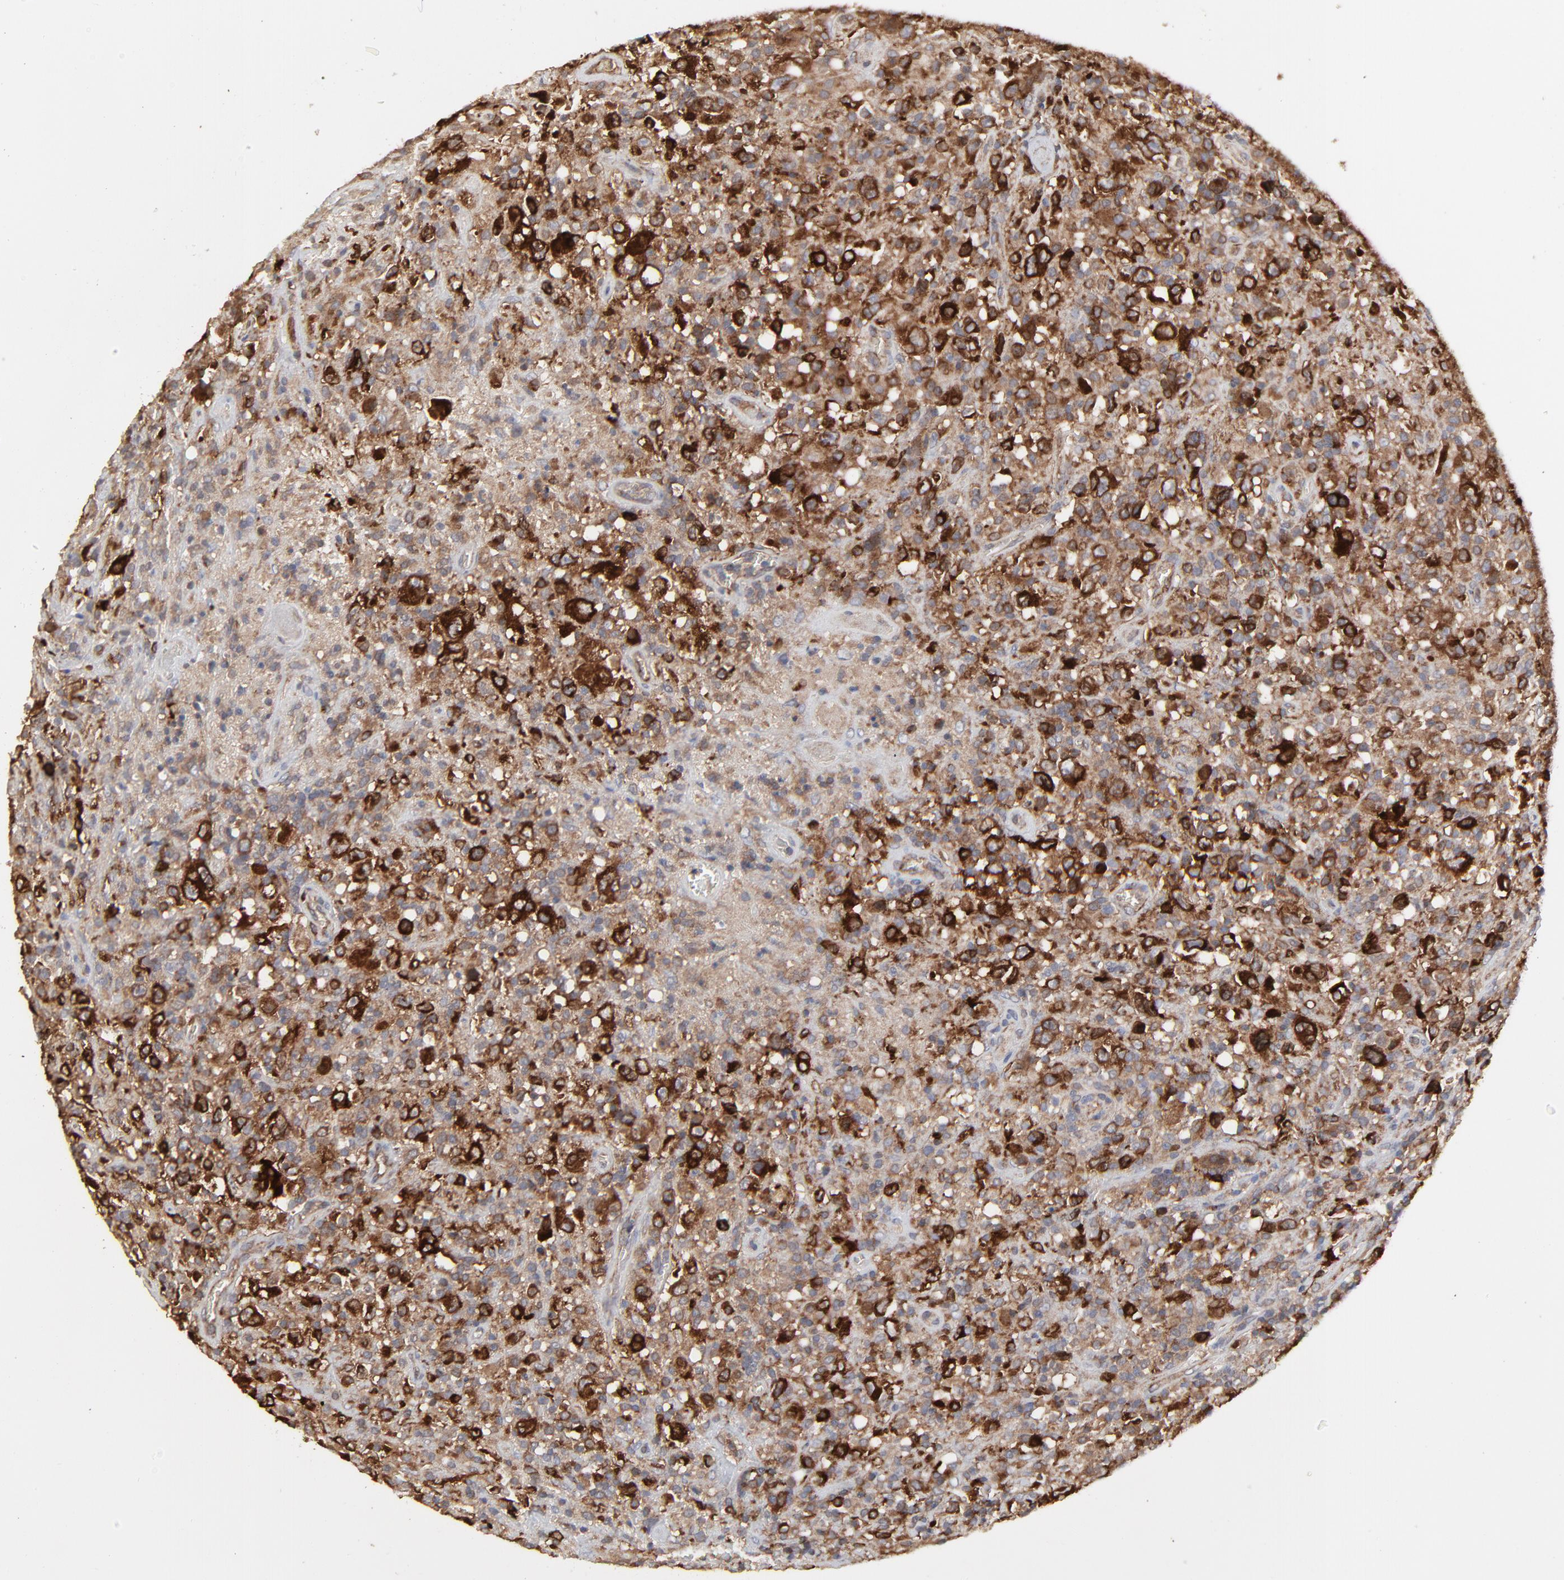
{"staining": {"intensity": "moderate", "quantity": ">75%", "location": "cytoplasmic/membranous"}, "tissue": "lymphoma", "cell_type": "Tumor cells", "image_type": "cancer", "snomed": [{"axis": "morphology", "description": "Hodgkin's disease, NOS"}, {"axis": "topography", "description": "Lymph node"}], "caption": "Immunohistochemical staining of lymphoma exhibits medium levels of moderate cytoplasmic/membranous protein expression in approximately >75% of tumor cells.", "gene": "RAB9A", "patient": {"sex": "male", "age": 46}}